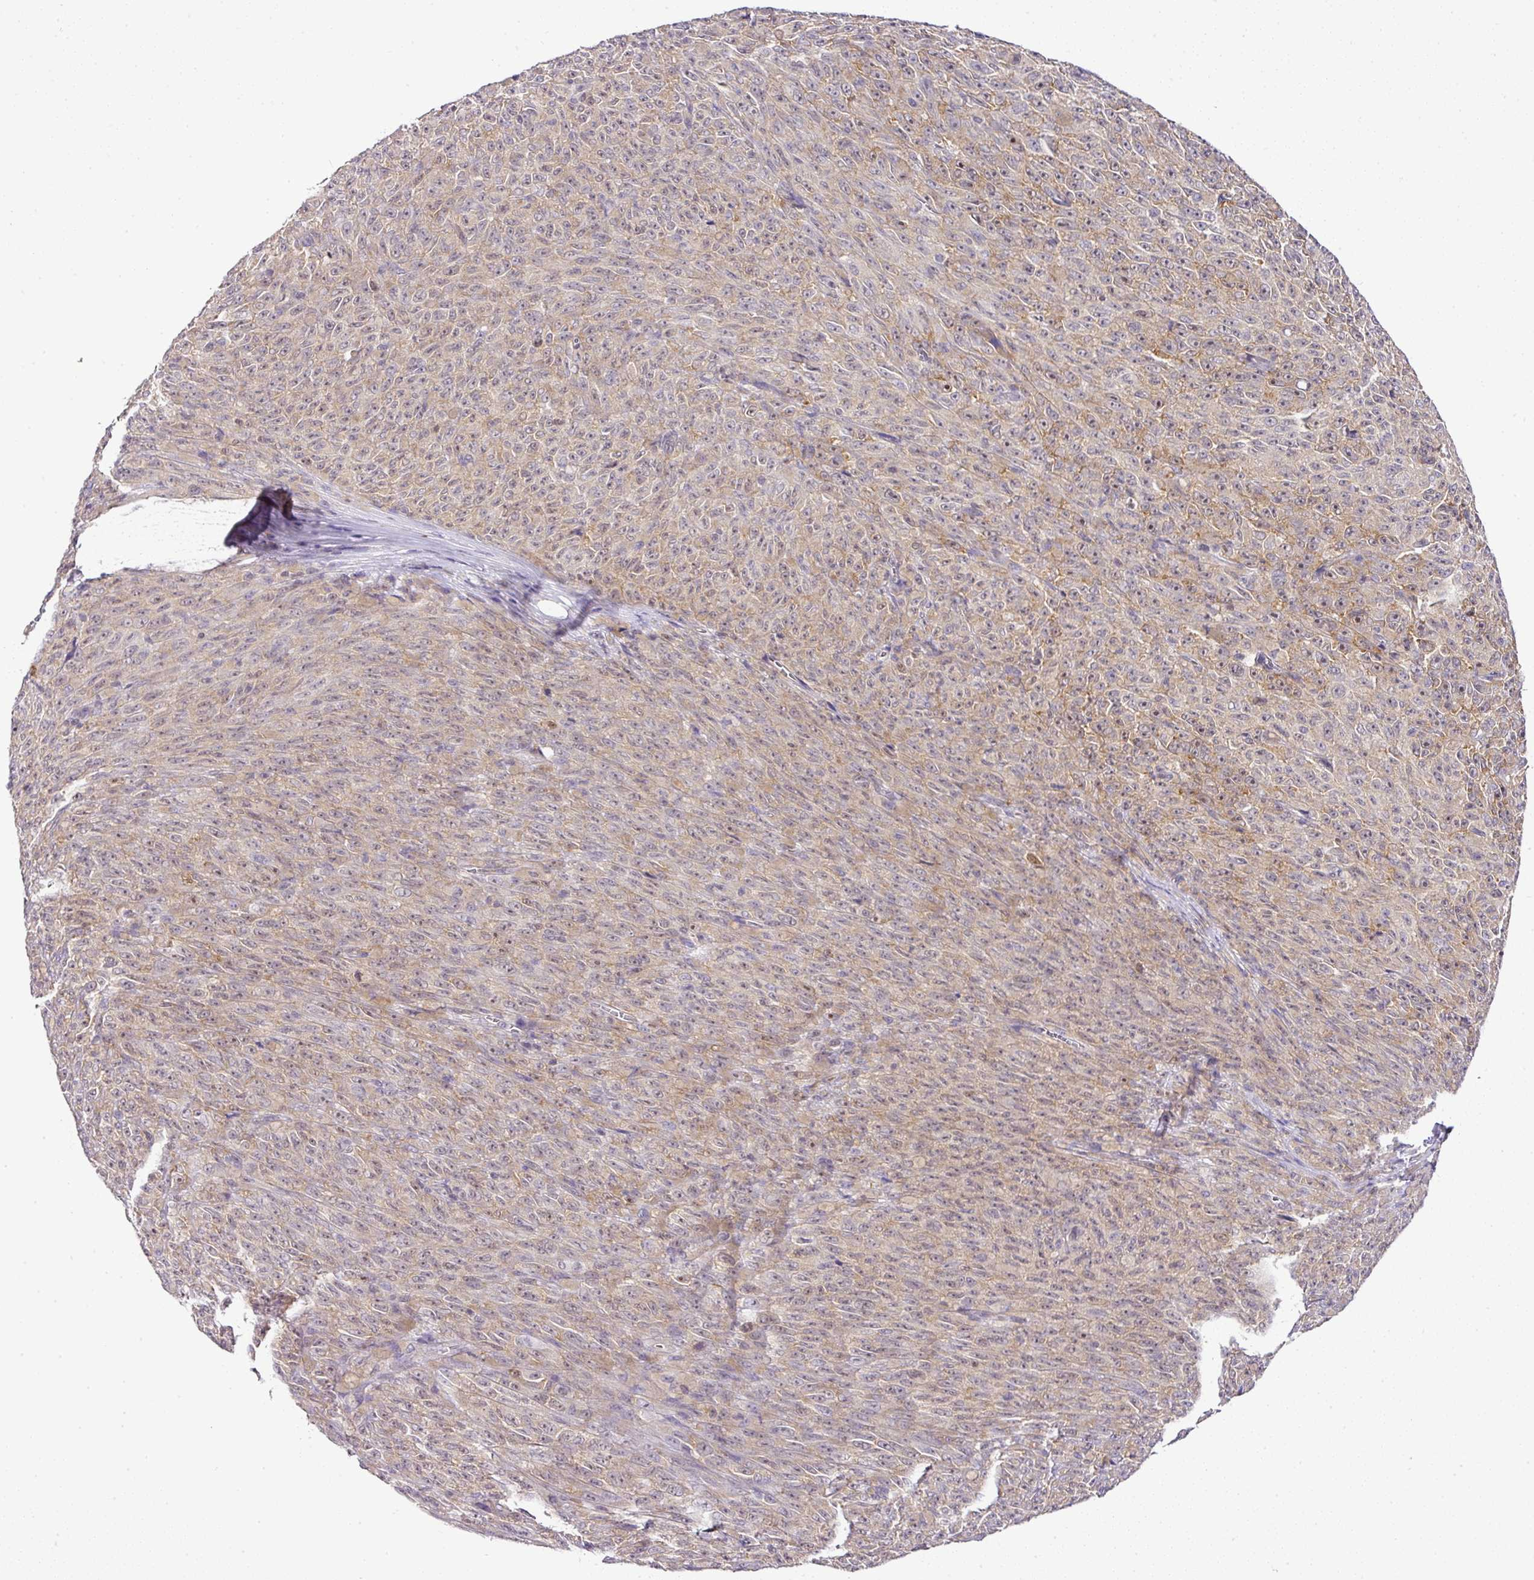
{"staining": {"intensity": "moderate", "quantity": ">75%", "location": "cytoplasmic/membranous,nuclear"}, "tissue": "melanoma", "cell_type": "Tumor cells", "image_type": "cancer", "snomed": [{"axis": "morphology", "description": "Malignant melanoma, NOS"}, {"axis": "topography", "description": "Skin"}], "caption": "A brown stain highlights moderate cytoplasmic/membranous and nuclear expression of a protein in malignant melanoma tumor cells.", "gene": "FAM32A", "patient": {"sex": "female", "age": 82}}